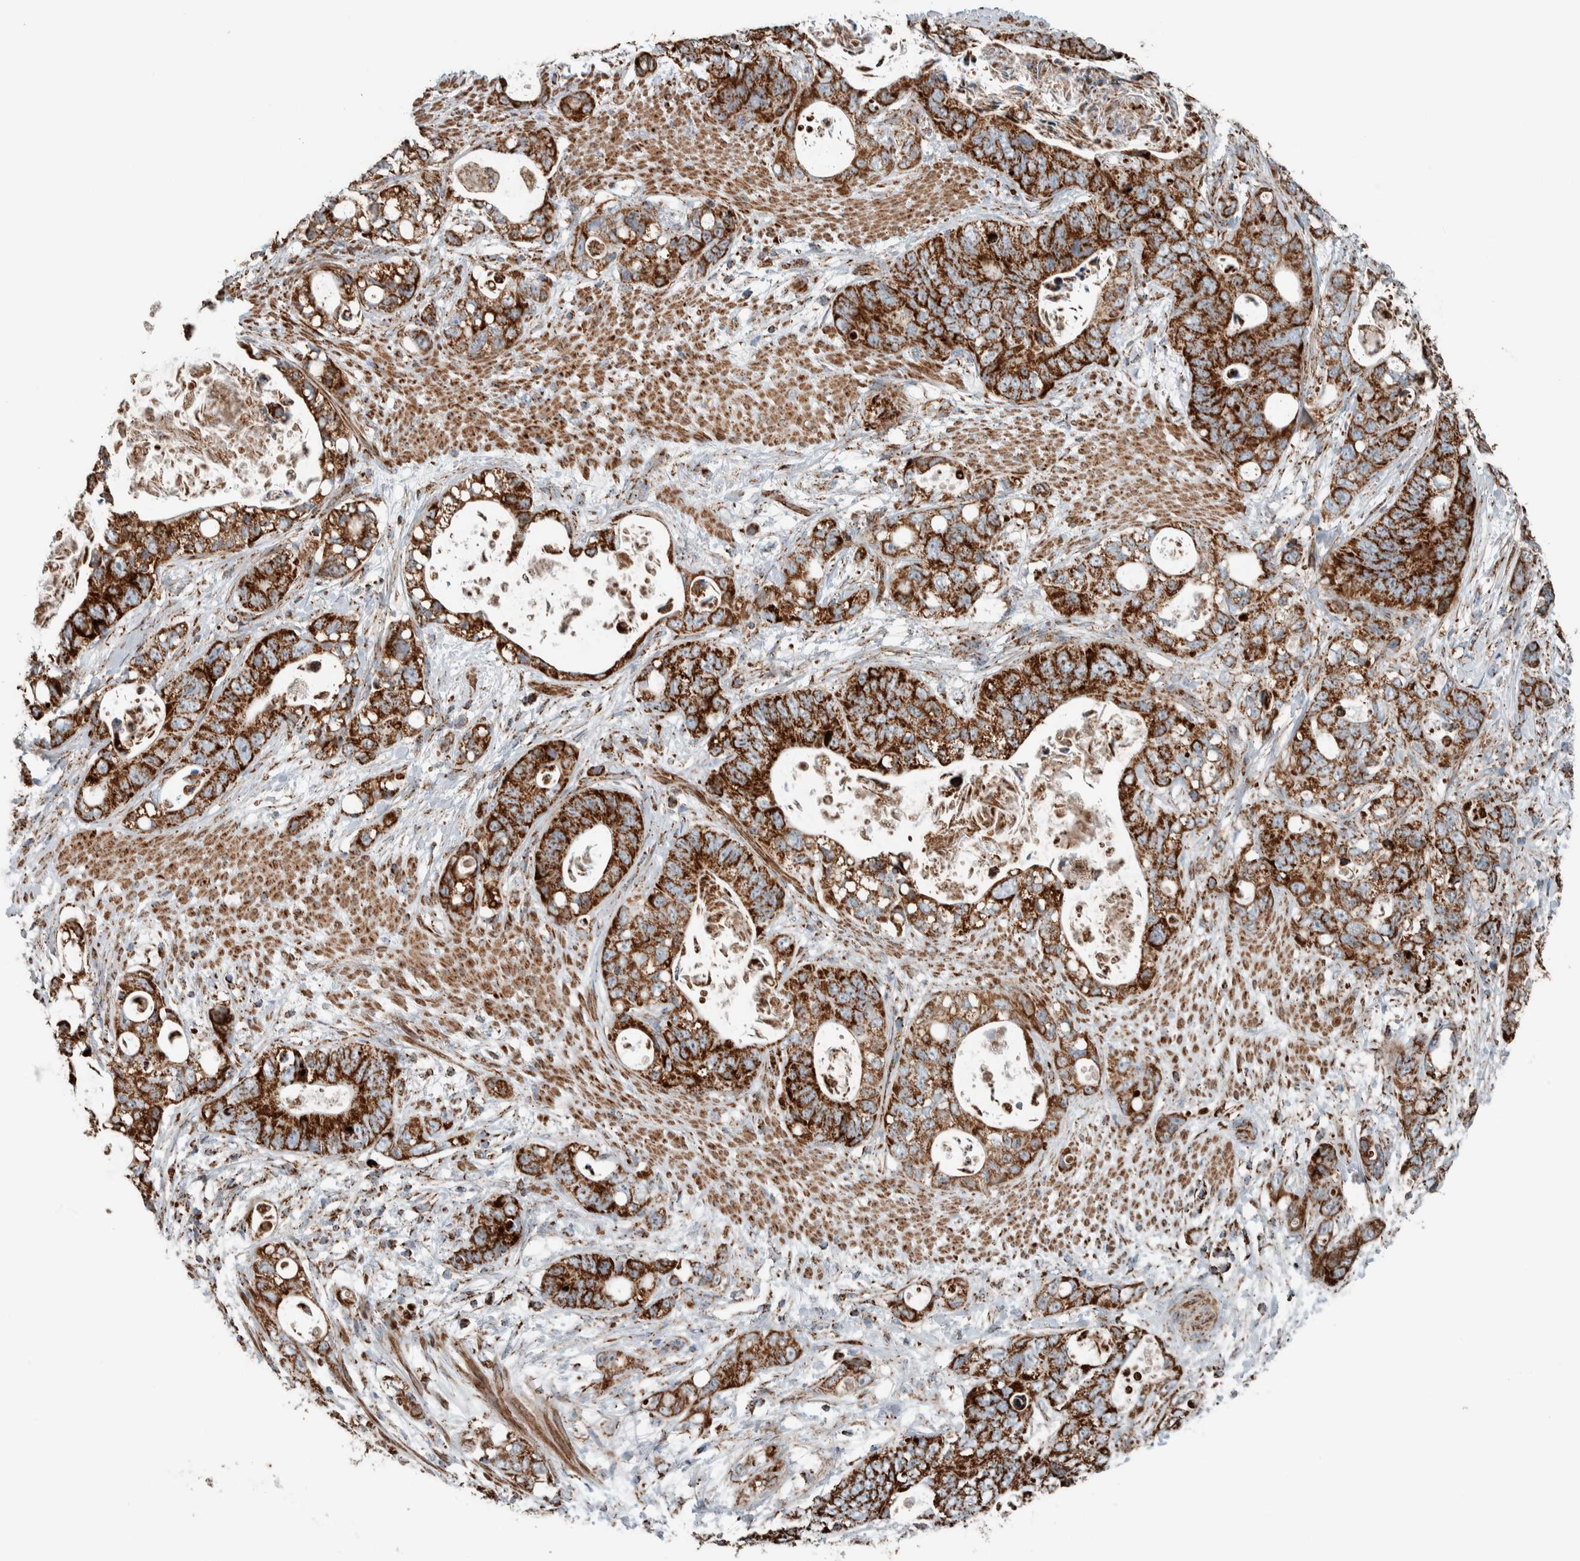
{"staining": {"intensity": "strong", "quantity": ">75%", "location": "cytoplasmic/membranous"}, "tissue": "stomach cancer", "cell_type": "Tumor cells", "image_type": "cancer", "snomed": [{"axis": "morphology", "description": "Normal tissue, NOS"}, {"axis": "morphology", "description": "Adenocarcinoma, NOS"}, {"axis": "topography", "description": "Stomach"}], "caption": "Tumor cells display strong cytoplasmic/membranous positivity in about >75% of cells in stomach adenocarcinoma.", "gene": "CNTROB", "patient": {"sex": "female", "age": 89}}